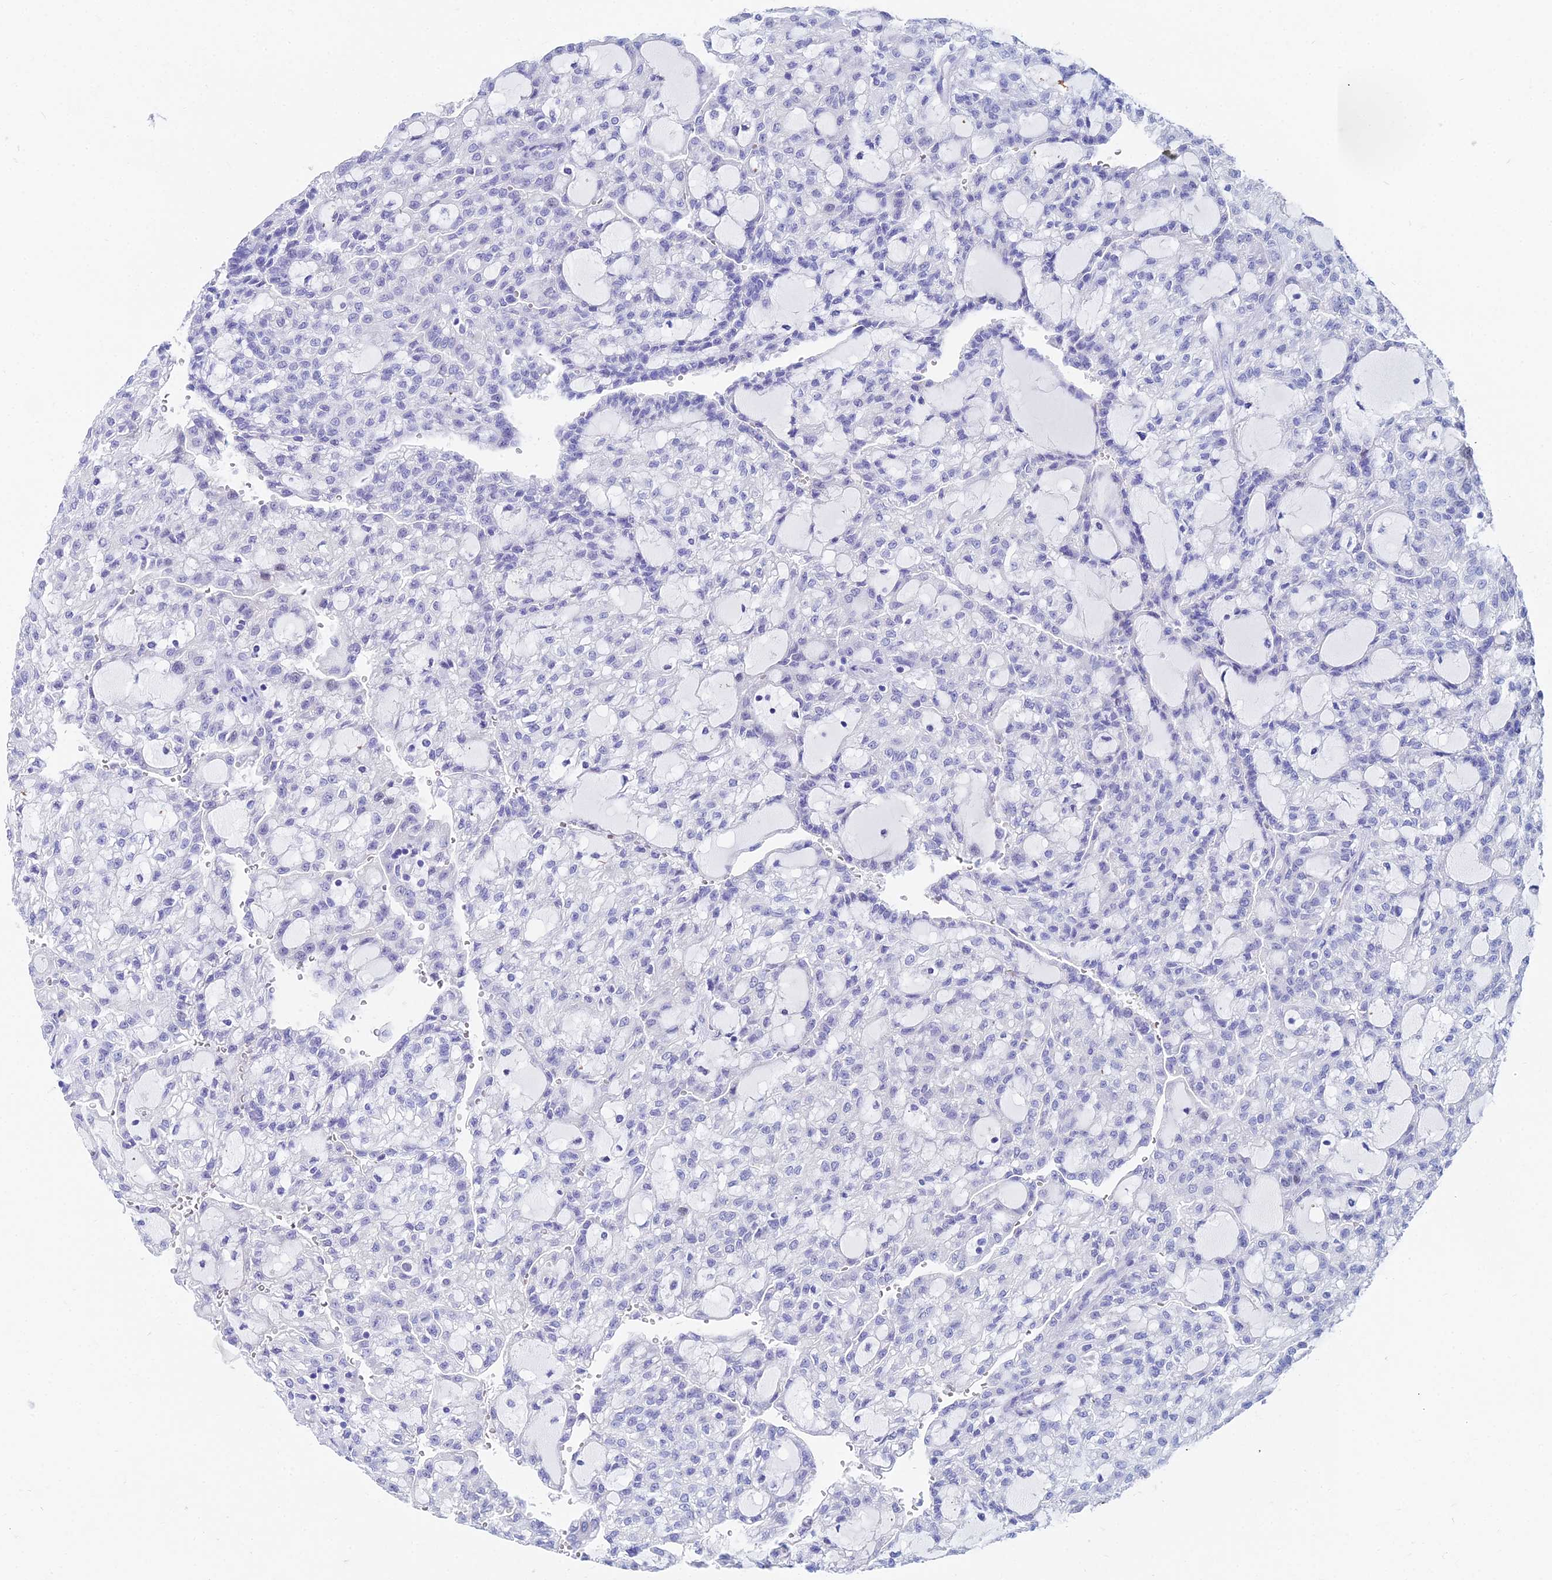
{"staining": {"intensity": "negative", "quantity": "none", "location": "none"}, "tissue": "renal cancer", "cell_type": "Tumor cells", "image_type": "cancer", "snomed": [{"axis": "morphology", "description": "Adenocarcinoma, NOS"}, {"axis": "topography", "description": "Kidney"}], "caption": "Immunohistochemistry histopathology image of neoplastic tissue: renal adenocarcinoma stained with DAB reveals no significant protein expression in tumor cells.", "gene": "HSPA1L", "patient": {"sex": "male", "age": 63}}